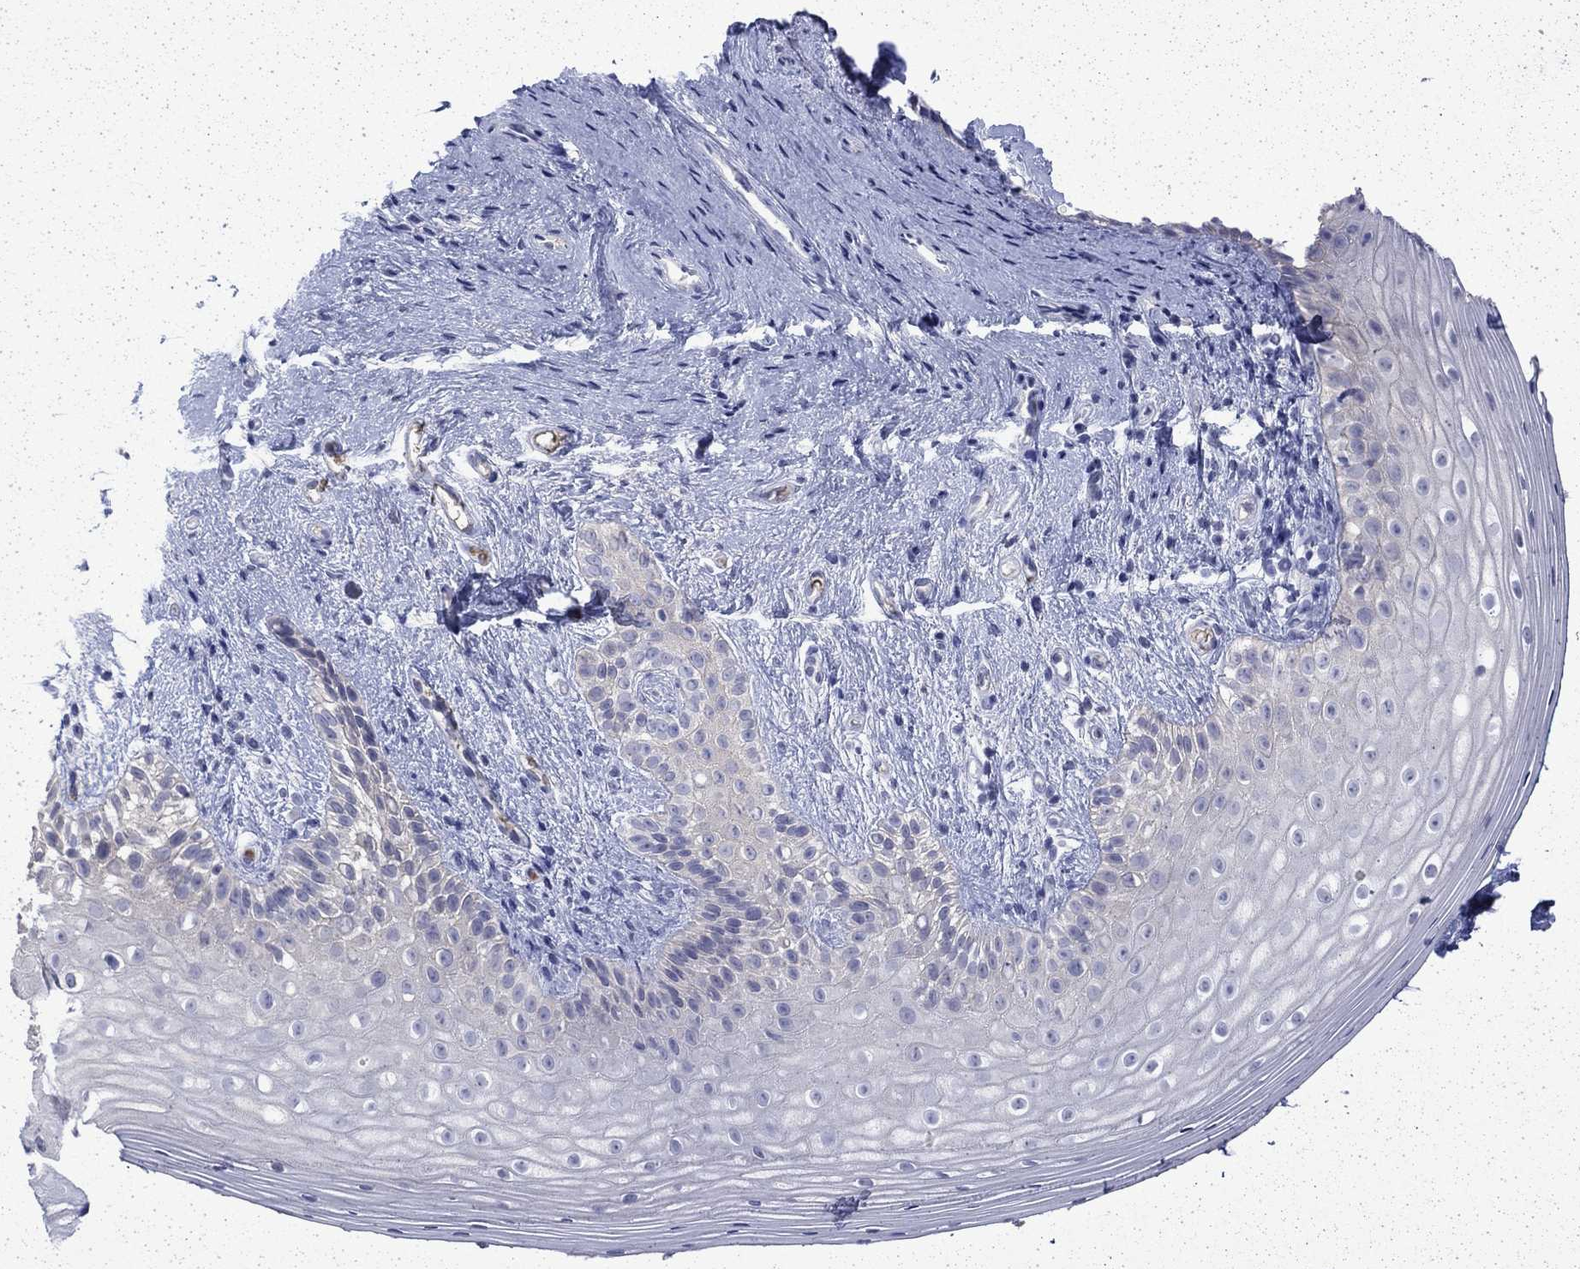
{"staining": {"intensity": "negative", "quantity": "none", "location": "none"}, "tissue": "vagina", "cell_type": "Squamous epithelial cells", "image_type": "normal", "snomed": [{"axis": "morphology", "description": "Normal tissue, NOS"}, {"axis": "topography", "description": "Vagina"}], "caption": "This is an immunohistochemistry (IHC) micrograph of unremarkable vagina. There is no positivity in squamous epithelial cells.", "gene": "ENPP6", "patient": {"sex": "female", "age": 47}}